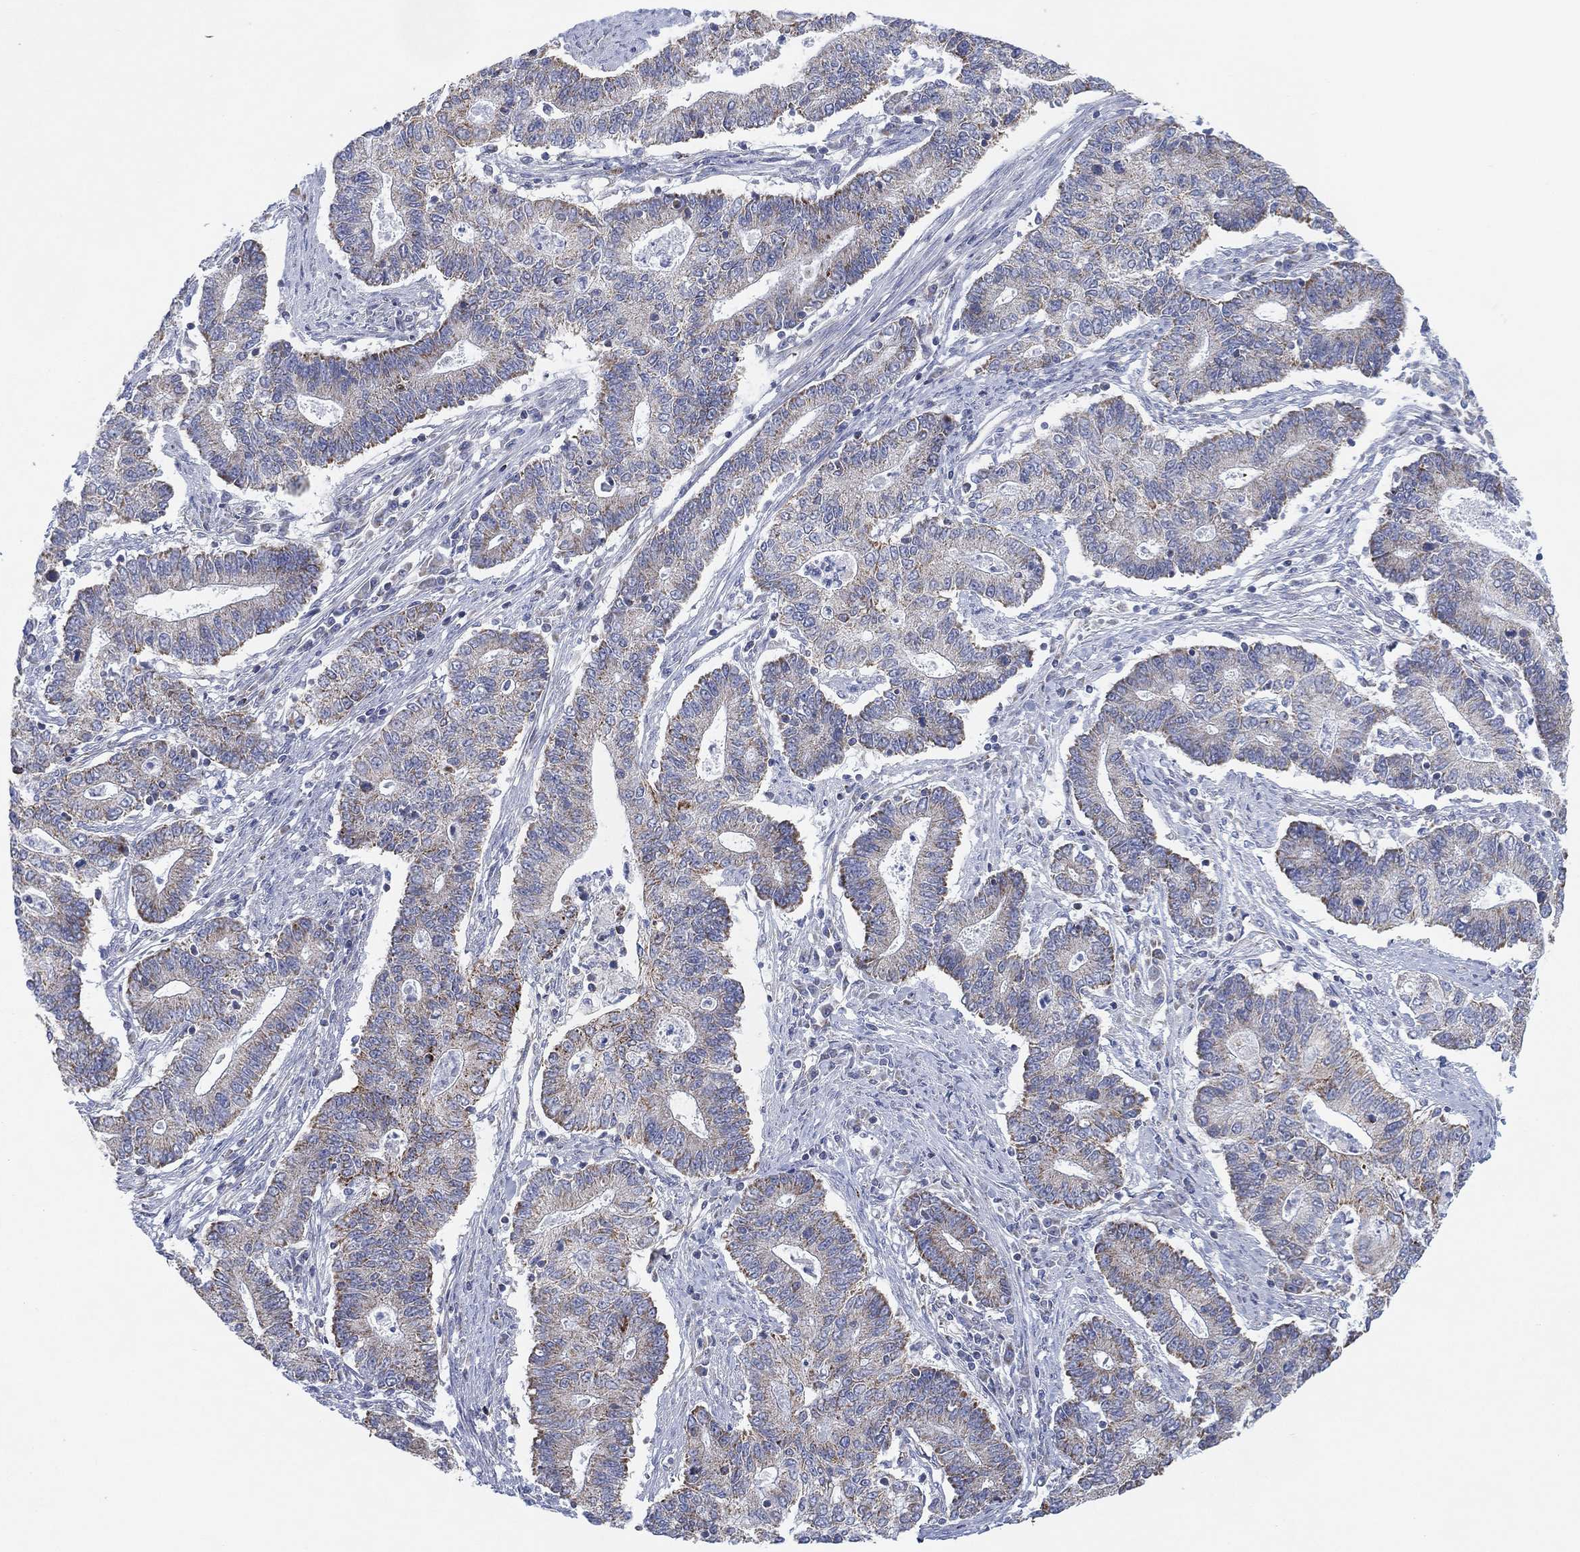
{"staining": {"intensity": "moderate", "quantity": "<25%", "location": "cytoplasmic/membranous"}, "tissue": "endometrial cancer", "cell_type": "Tumor cells", "image_type": "cancer", "snomed": [{"axis": "morphology", "description": "Adenocarcinoma, NOS"}, {"axis": "topography", "description": "Uterus"}, {"axis": "topography", "description": "Endometrium"}], "caption": "Immunohistochemistry staining of adenocarcinoma (endometrial), which shows low levels of moderate cytoplasmic/membranous positivity in about <25% of tumor cells indicating moderate cytoplasmic/membranous protein expression. The staining was performed using DAB (brown) for protein detection and nuclei were counterstained in hematoxylin (blue).", "gene": "INA", "patient": {"sex": "female", "age": 54}}